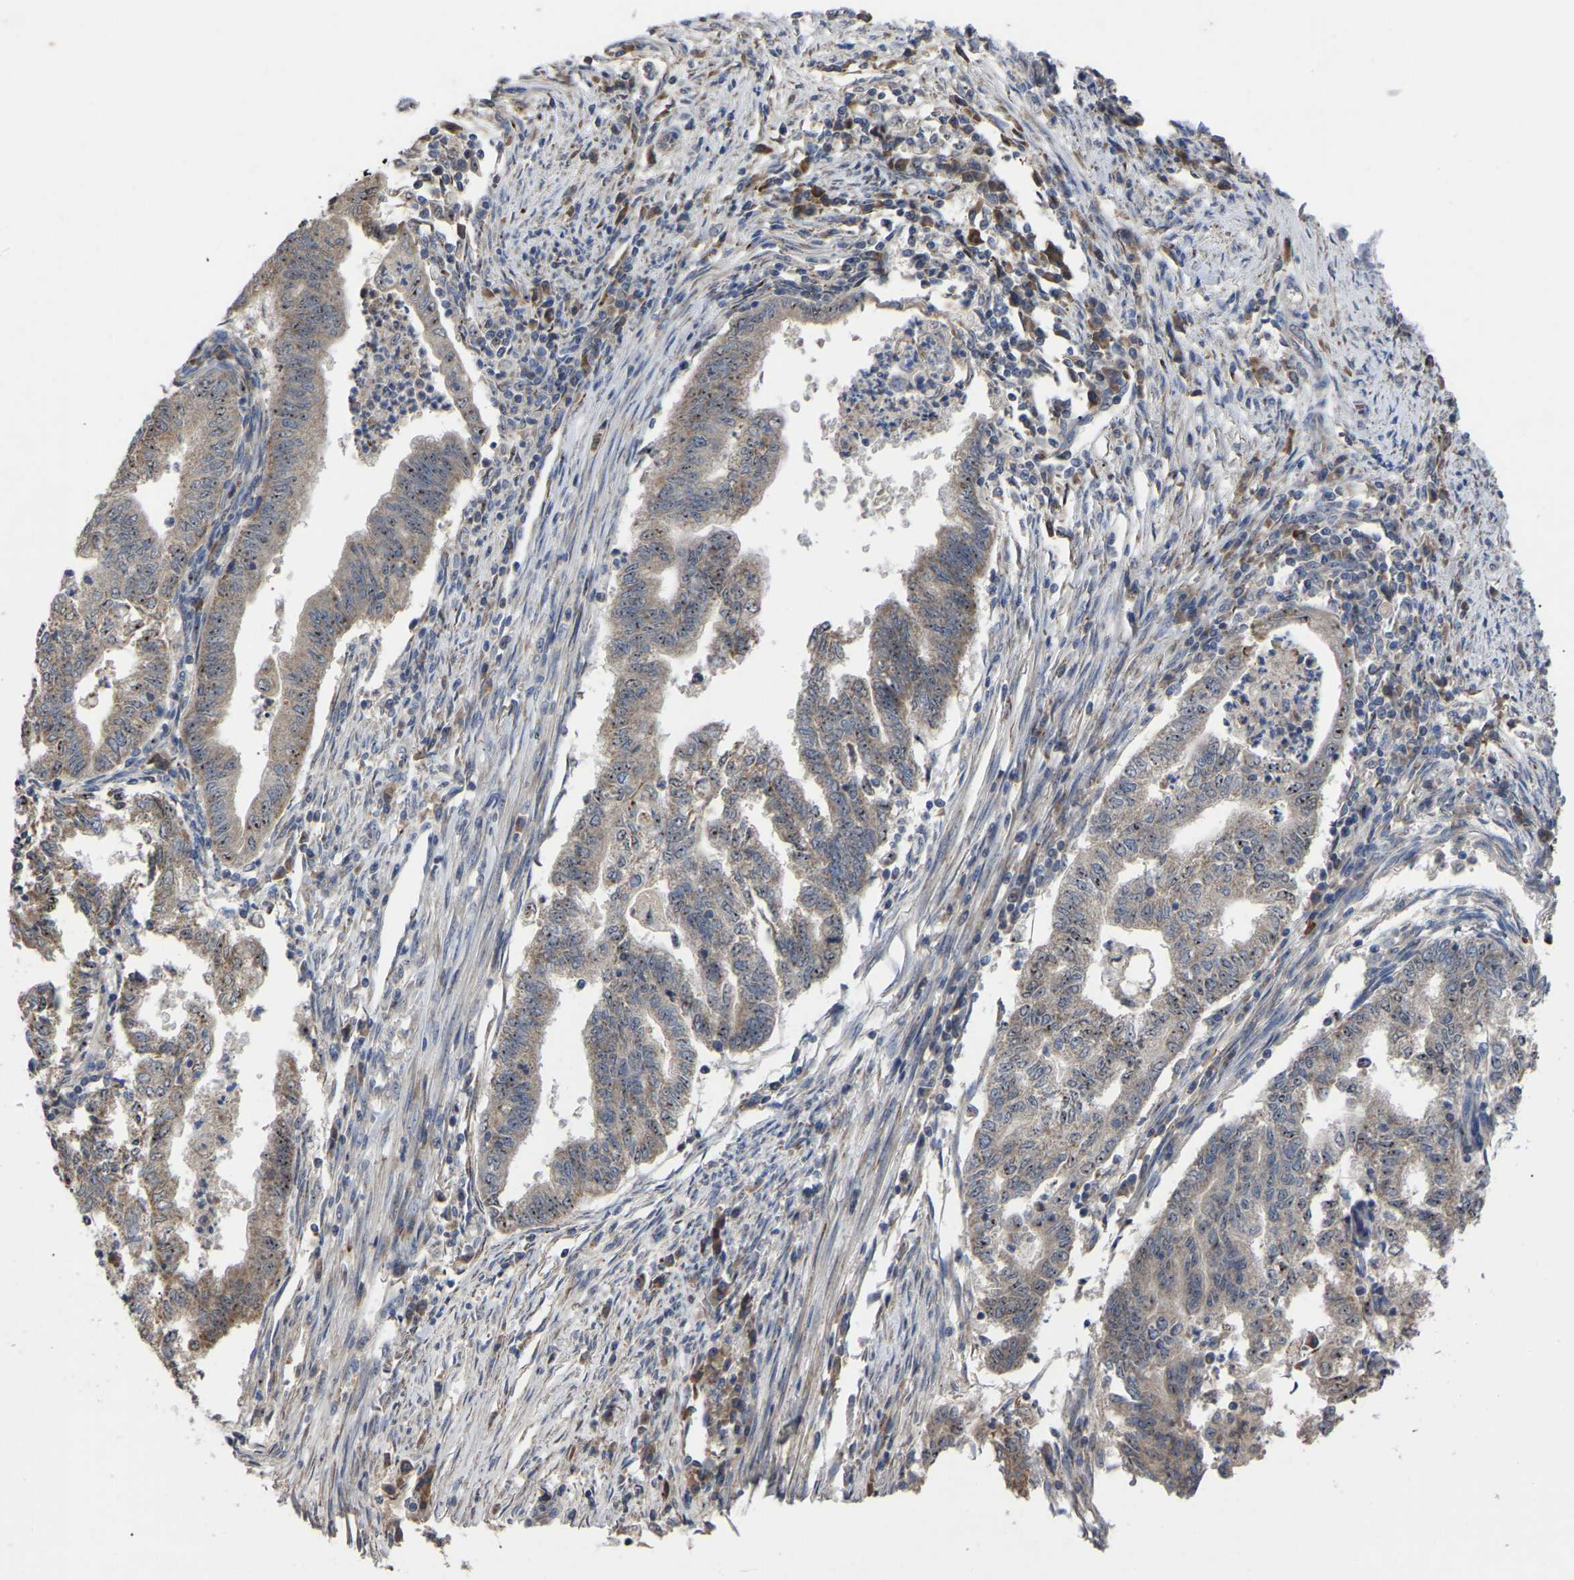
{"staining": {"intensity": "weak", "quantity": ">75%", "location": "cytoplasmic/membranous,nuclear"}, "tissue": "endometrial cancer", "cell_type": "Tumor cells", "image_type": "cancer", "snomed": [{"axis": "morphology", "description": "Polyp, NOS"}, {"axis": "morphology", "description": "Adenocarcinoma, NOS"}, {"axis": "morphology", "description": "Adenoma, NOS"}, {"axis": "topography", "description": "Endometrium"}], "caption": "Immunohistochemical staining of human adenoma (endometrial) demonstrates low levels of weak cytoplasmic/membranous and nuclear protein staining in approximately >75% of tumor cells.", "gene": "NOP53", "patient": {"sex": "female", "age": 79}}